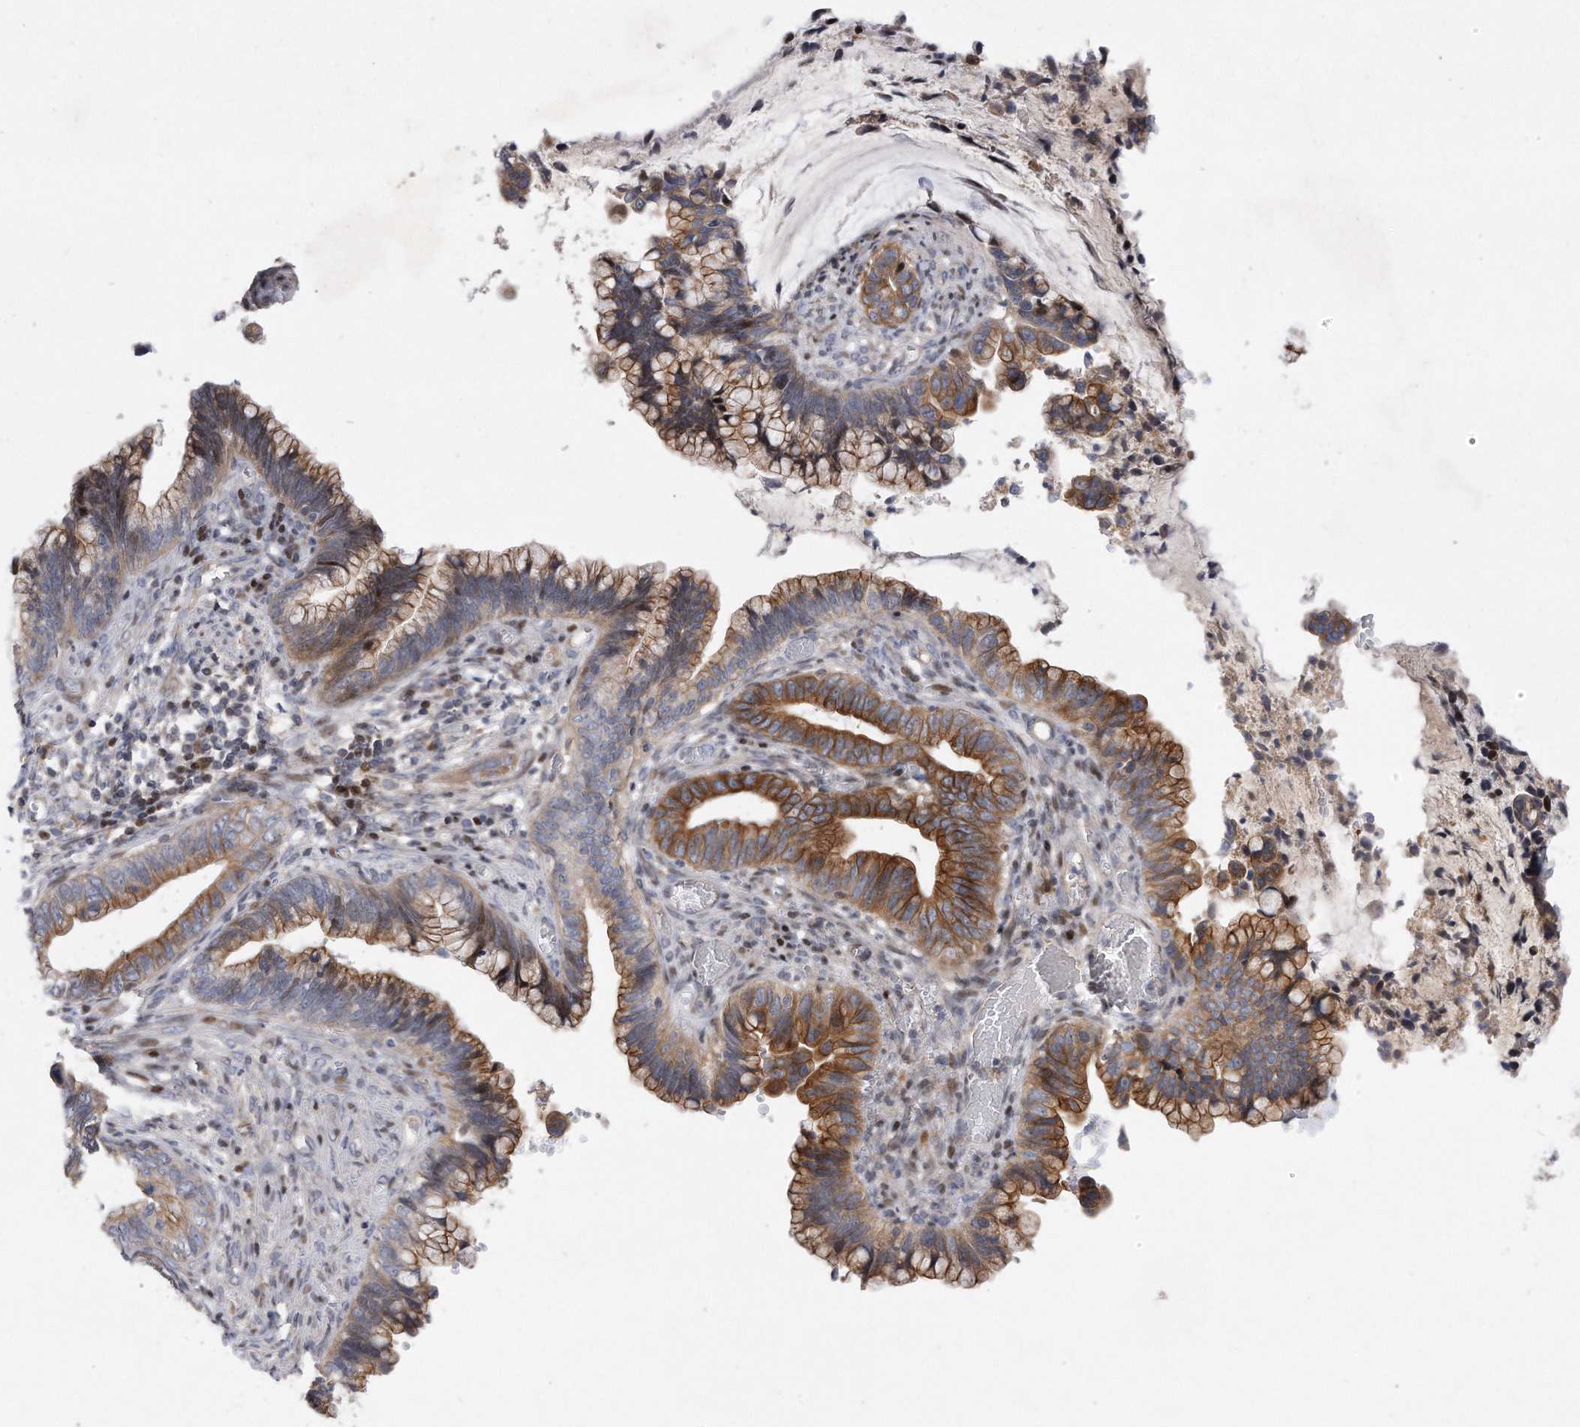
{"staining": {"intensity": "strong", "quantity": "25%-75%", "location": "cytoplasmic/membranous"}, "tissue": "cervical cancer", "cell_type": "Tumor cells", "image_type": "cancer", "snomed": [{"axis": "morphology", "description": "Adenocarcinoma, NOS"}, {"axis": "topography", "description": "Cervix"}], "caption": "Human cervical cancer (adenocarcinoma) stained for a protein (brown) displays strong cytoplasmic/membranous positive expression in approximately 25%-75% of tumor cells.", "gene": "CDH12", "patient": {"sex": "female", "age": 44}}